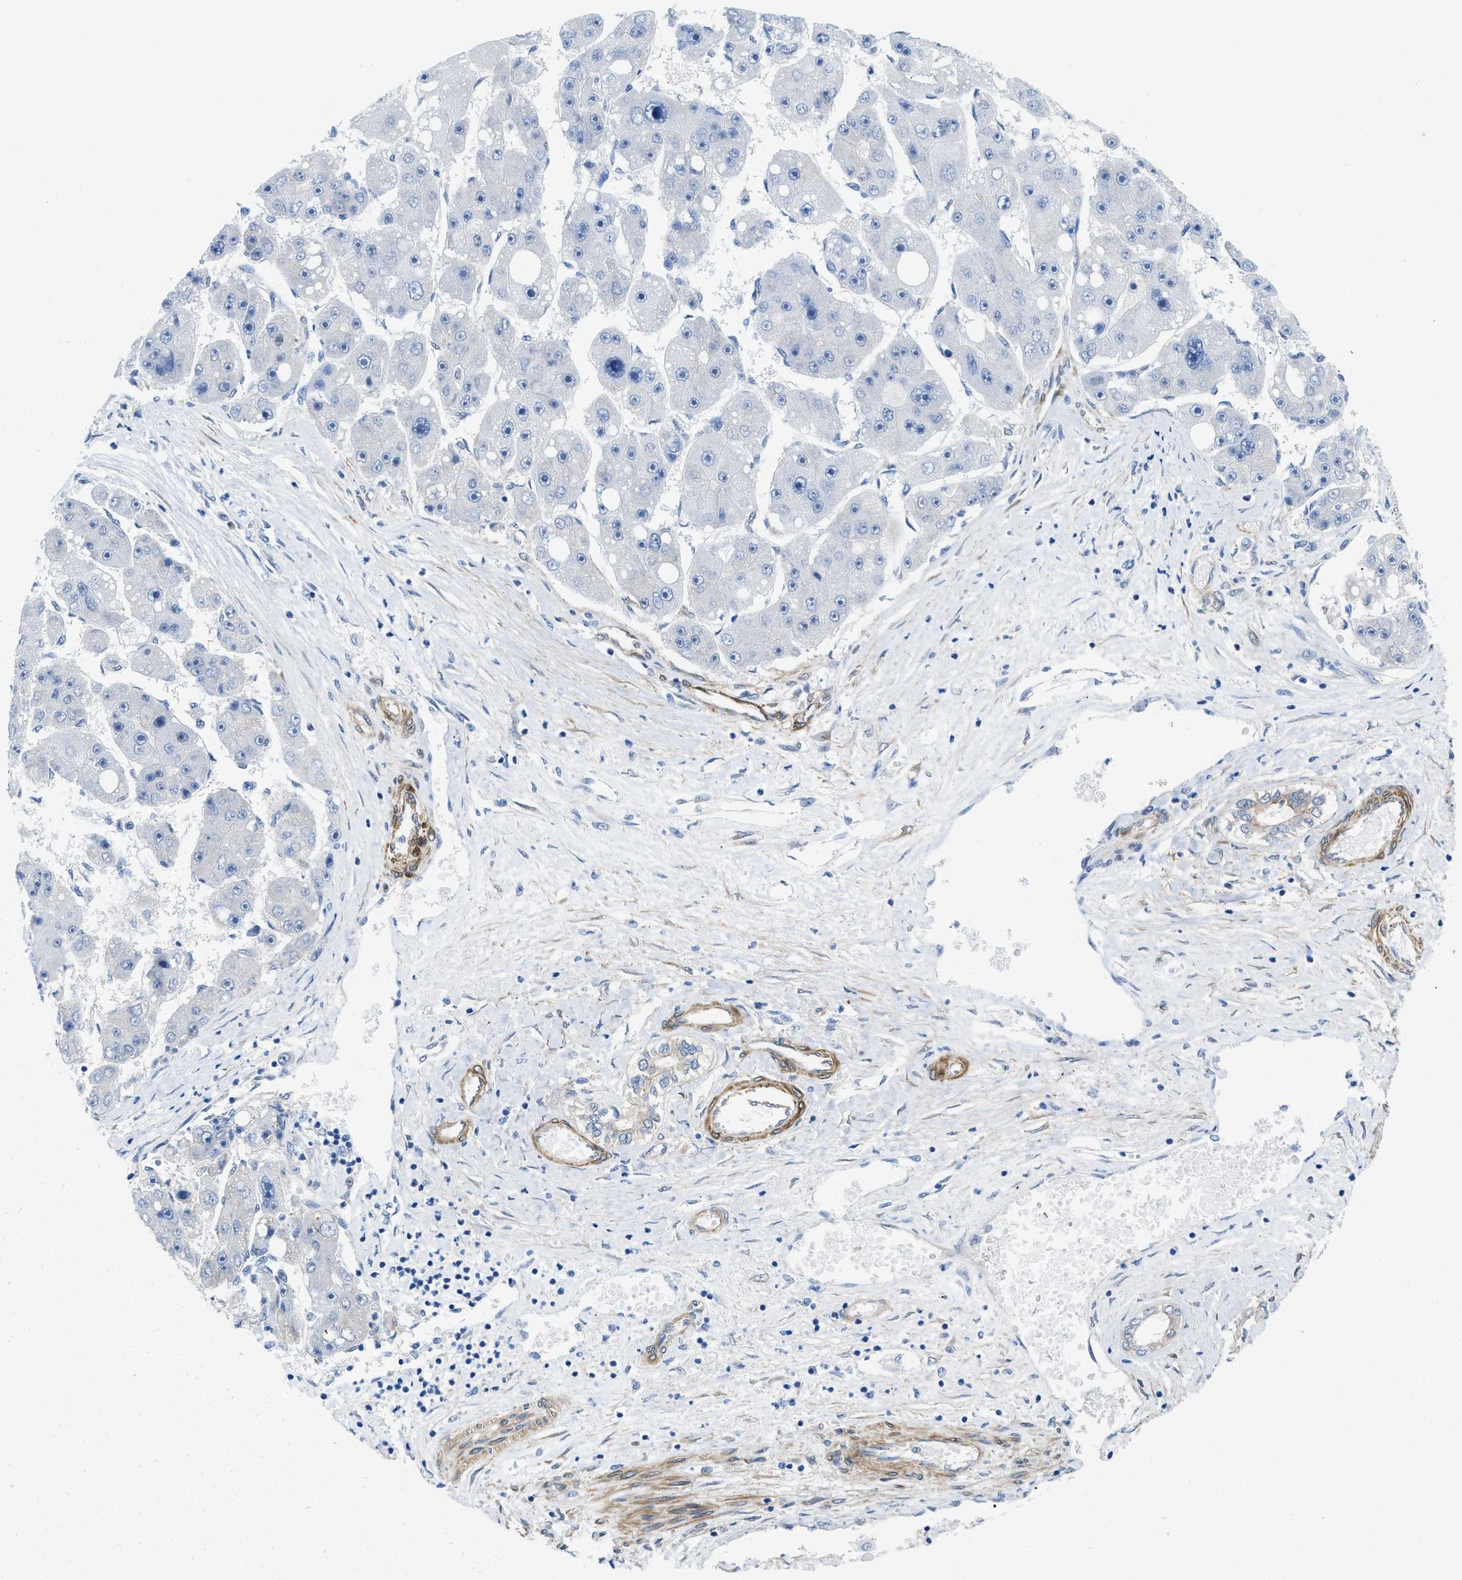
{"staining": {"intensity": "negative", "quantity": "none", "location": "none"}, "tissue": "liver cancer", "cell_type": "Tumor cells", "image_type": "cancer", "snomed": [{"axis": "morphology", "description": "Carcinoma, Hepatocellular, NOS"}, {"axis": "topography", "description": "Liver"}], "caption": "Liver cancer (hepatocellular carcinoma) was stained to show a protein in brown. There is no significant staining in tumor cells.", "gene": "PDLIM5", "patient": {"sex": "female", "age": 61}}